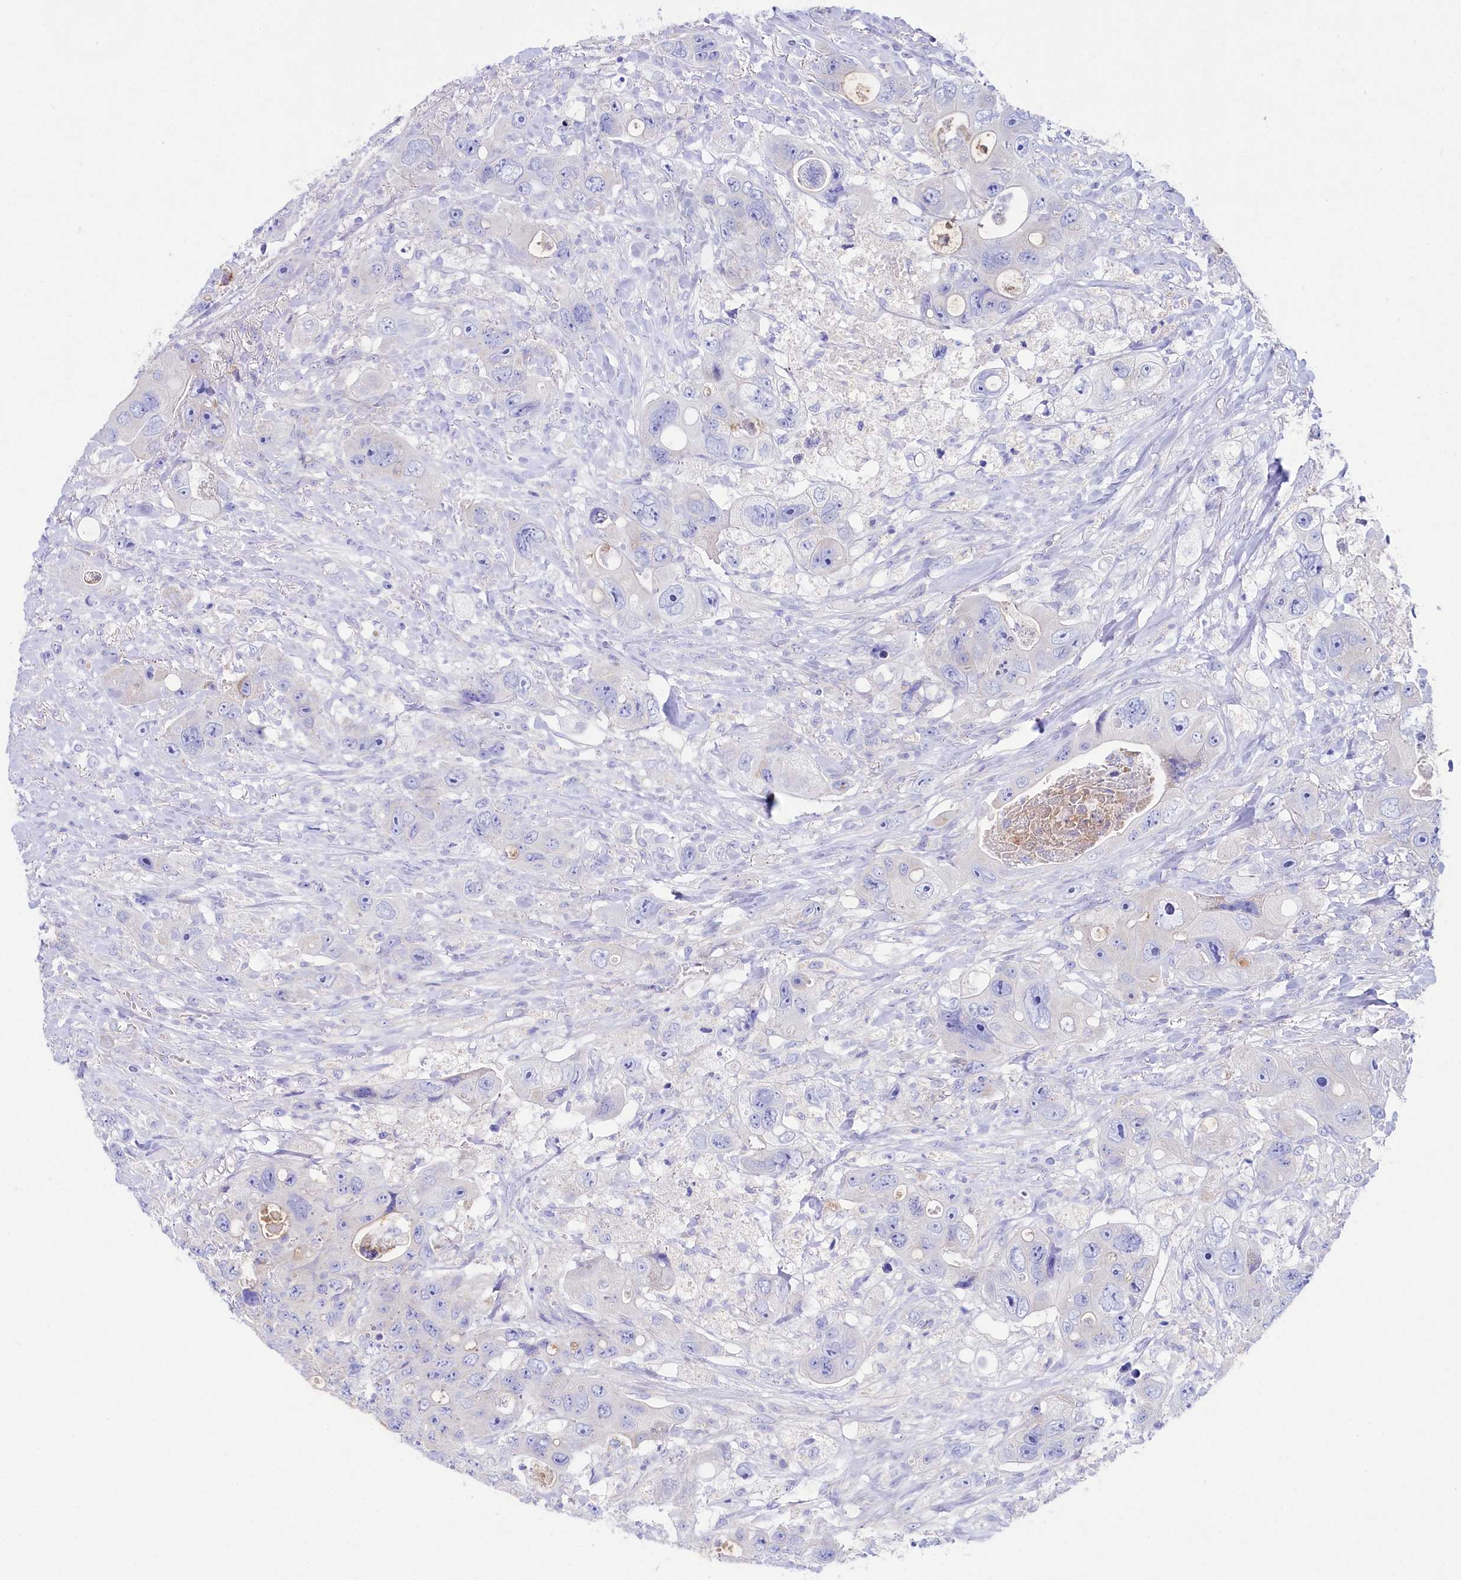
{"staining": {"intensity": "negative", "quantity": "none", "location": "none"}, "tissue": "colorectal cancer", "cell_type": "Tumor cells", "image_type": "cancer", "snomed": [{"axis": "morphology", "description": "Adenocarcinoma, NOS"}, {"axis": "topography", "description": "Colon"}], "caption": "Immunohistochemistry (IHC) micrograph of colorectal cancer (adenocarcinoma) stained for a protein (brown), which demonstrates no staining in tumor cells.", "gene": "VPS26B", "patient": {"sex": "female", "age": 46}}